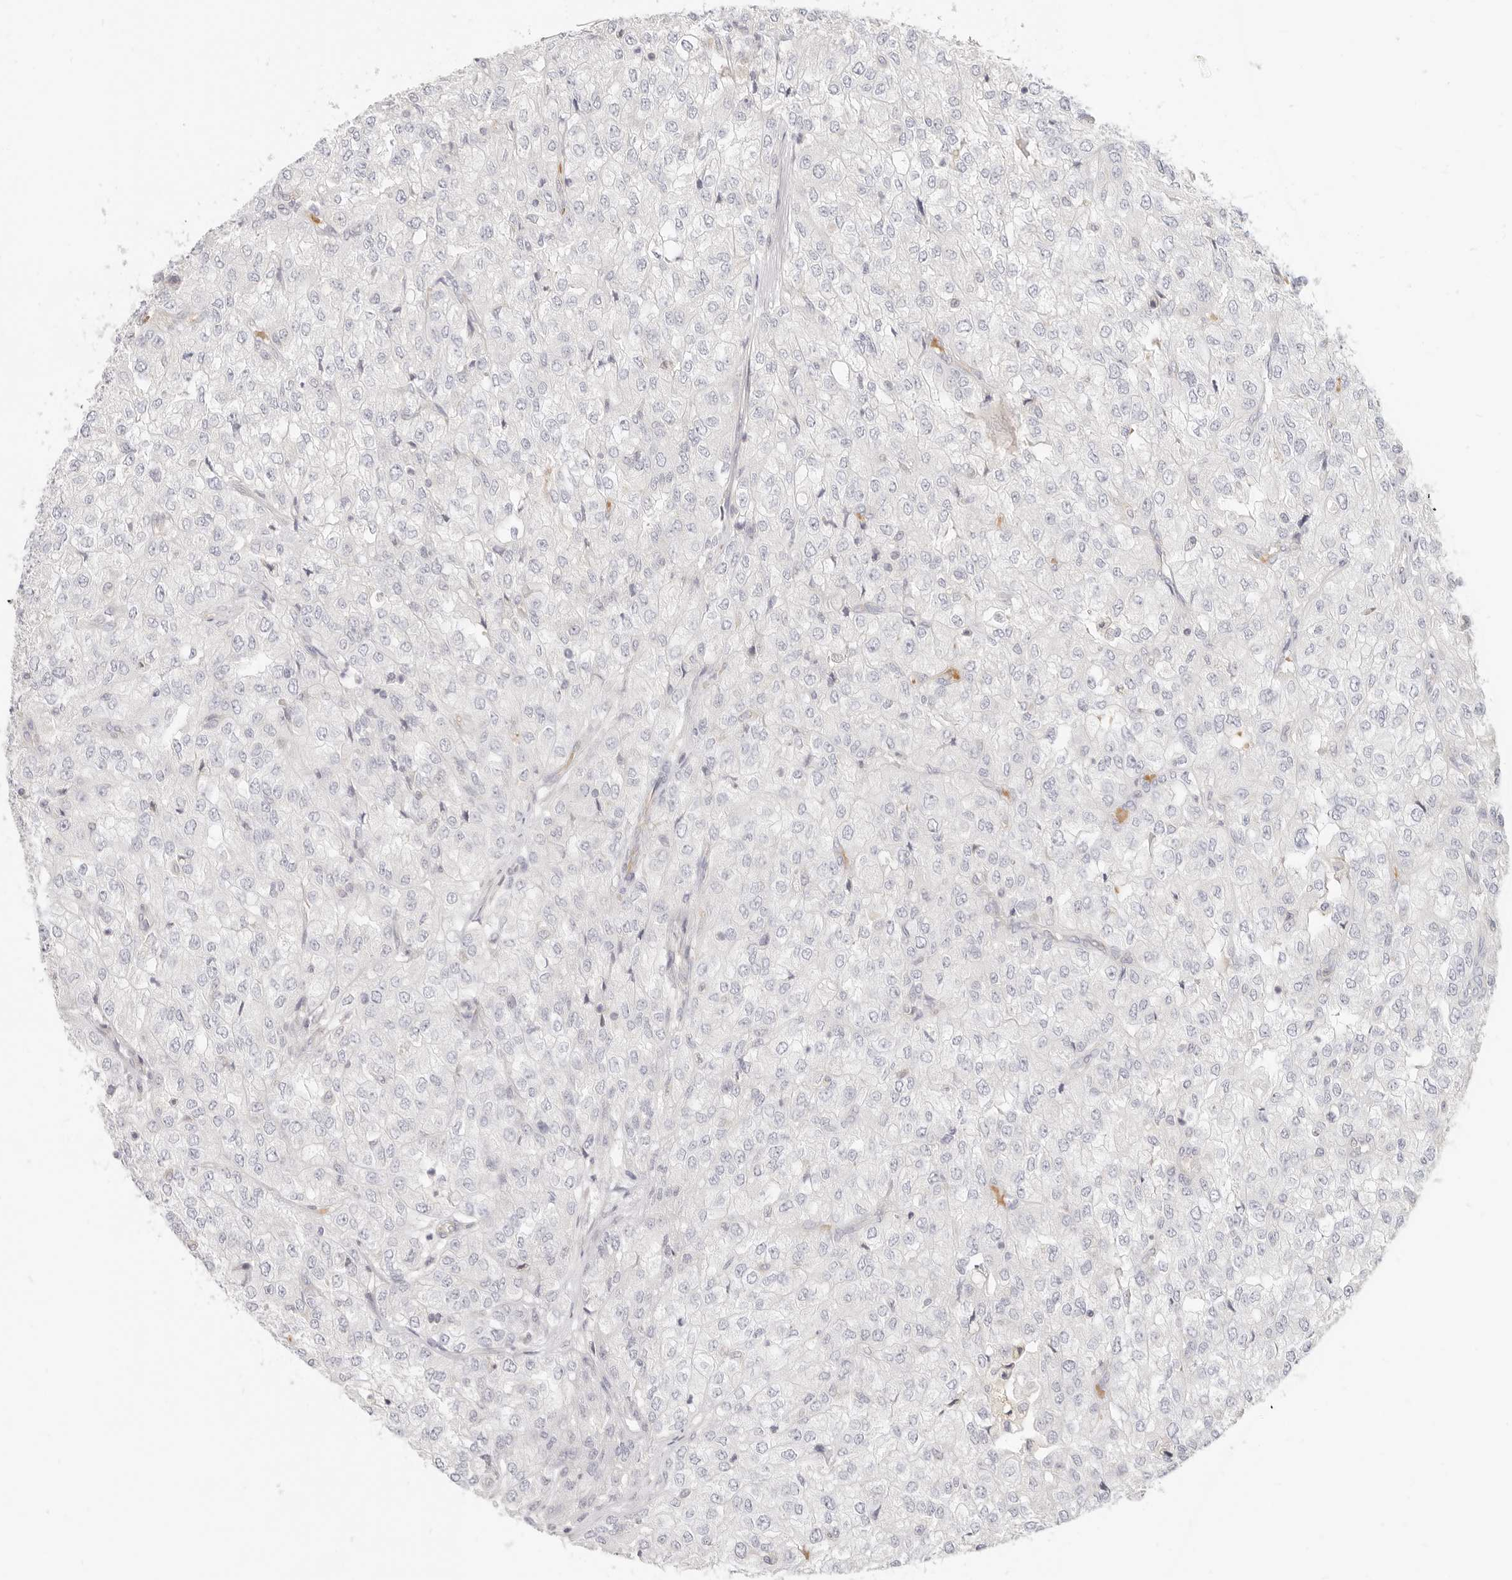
{"staining": {"intensity": "negative", "quantity": "none", "location": "none"}, "tissue": "renal cancer", "cell_type": "Tumor cells", "image_type": "cancer", "snomed": [{"axis": "morphology", "description": "Adenocarcinoma, NOS"}, {"axis": "topography", "description": "Kidney"}], "caption": "Tumor cells are negative for protein expression in human renal adenocarcinoma. (DAB (3,3'-diaminobenzidine) IHC with hematoxylin counter stain).", "gene": "LTB4R2", "patient": {"sex": "female", "age": 54}}